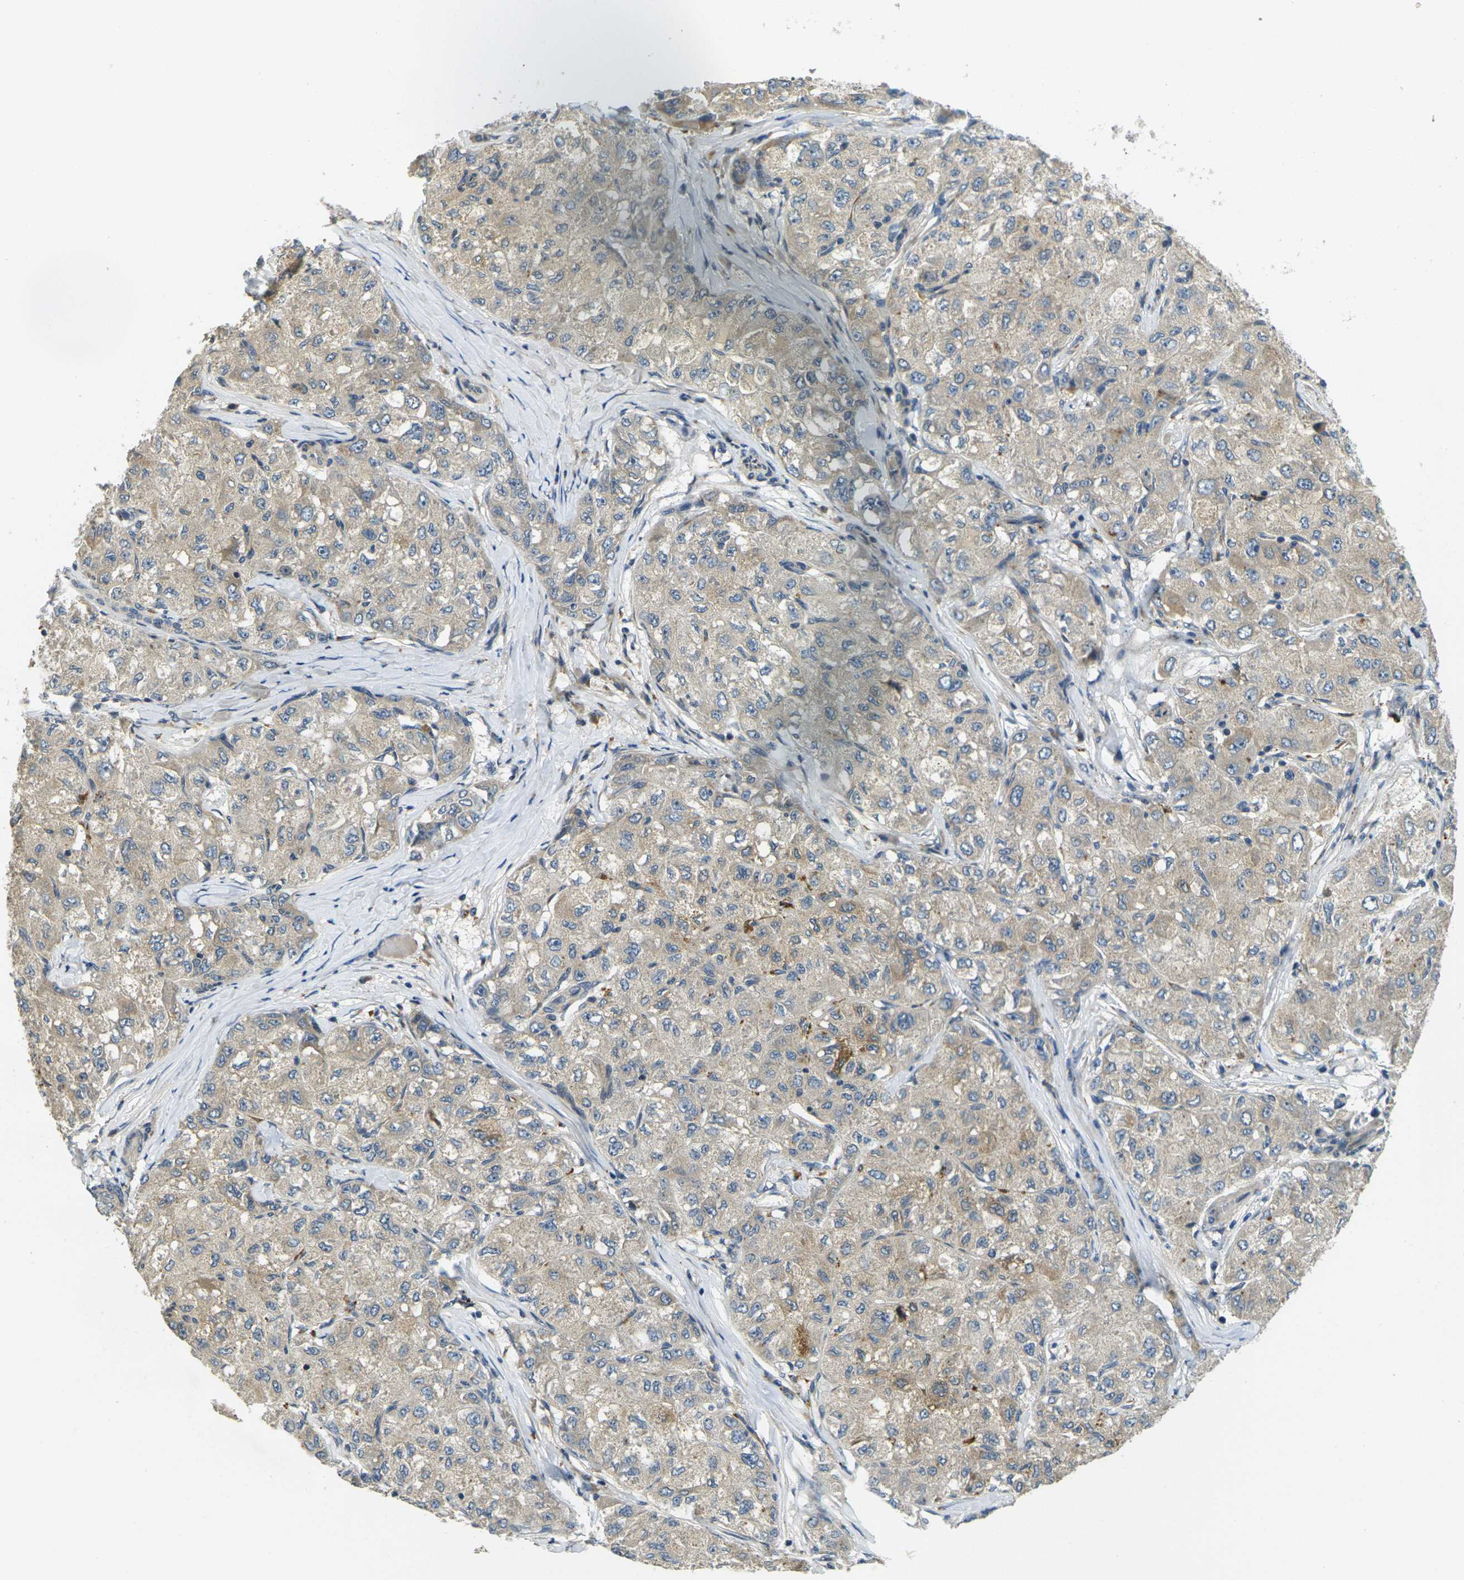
{"staining": {"intensity": "weak", "quantity": "25%-75%", "location": "cytoplasmic/membranous"}, "tissue": "liver cancer", "cell_type": "Tumor cells", "image_type": "cancer", "snomed": [{"axis": "morphology", "description": "Carcinoma, Hepatocellular, NOS"}, {"axis": "topography", "description": "Liver"}], "caption": "A low amount of weak cytoplasmic/membranous positivity is appreciated in approximately 25%-75% of tumor cells in liver cancer tissue. The protein is shown in brown color, while the nuclei are stained blue.", "gene": "MINAR2", "patient": {"sex": "male", "age": 80}}